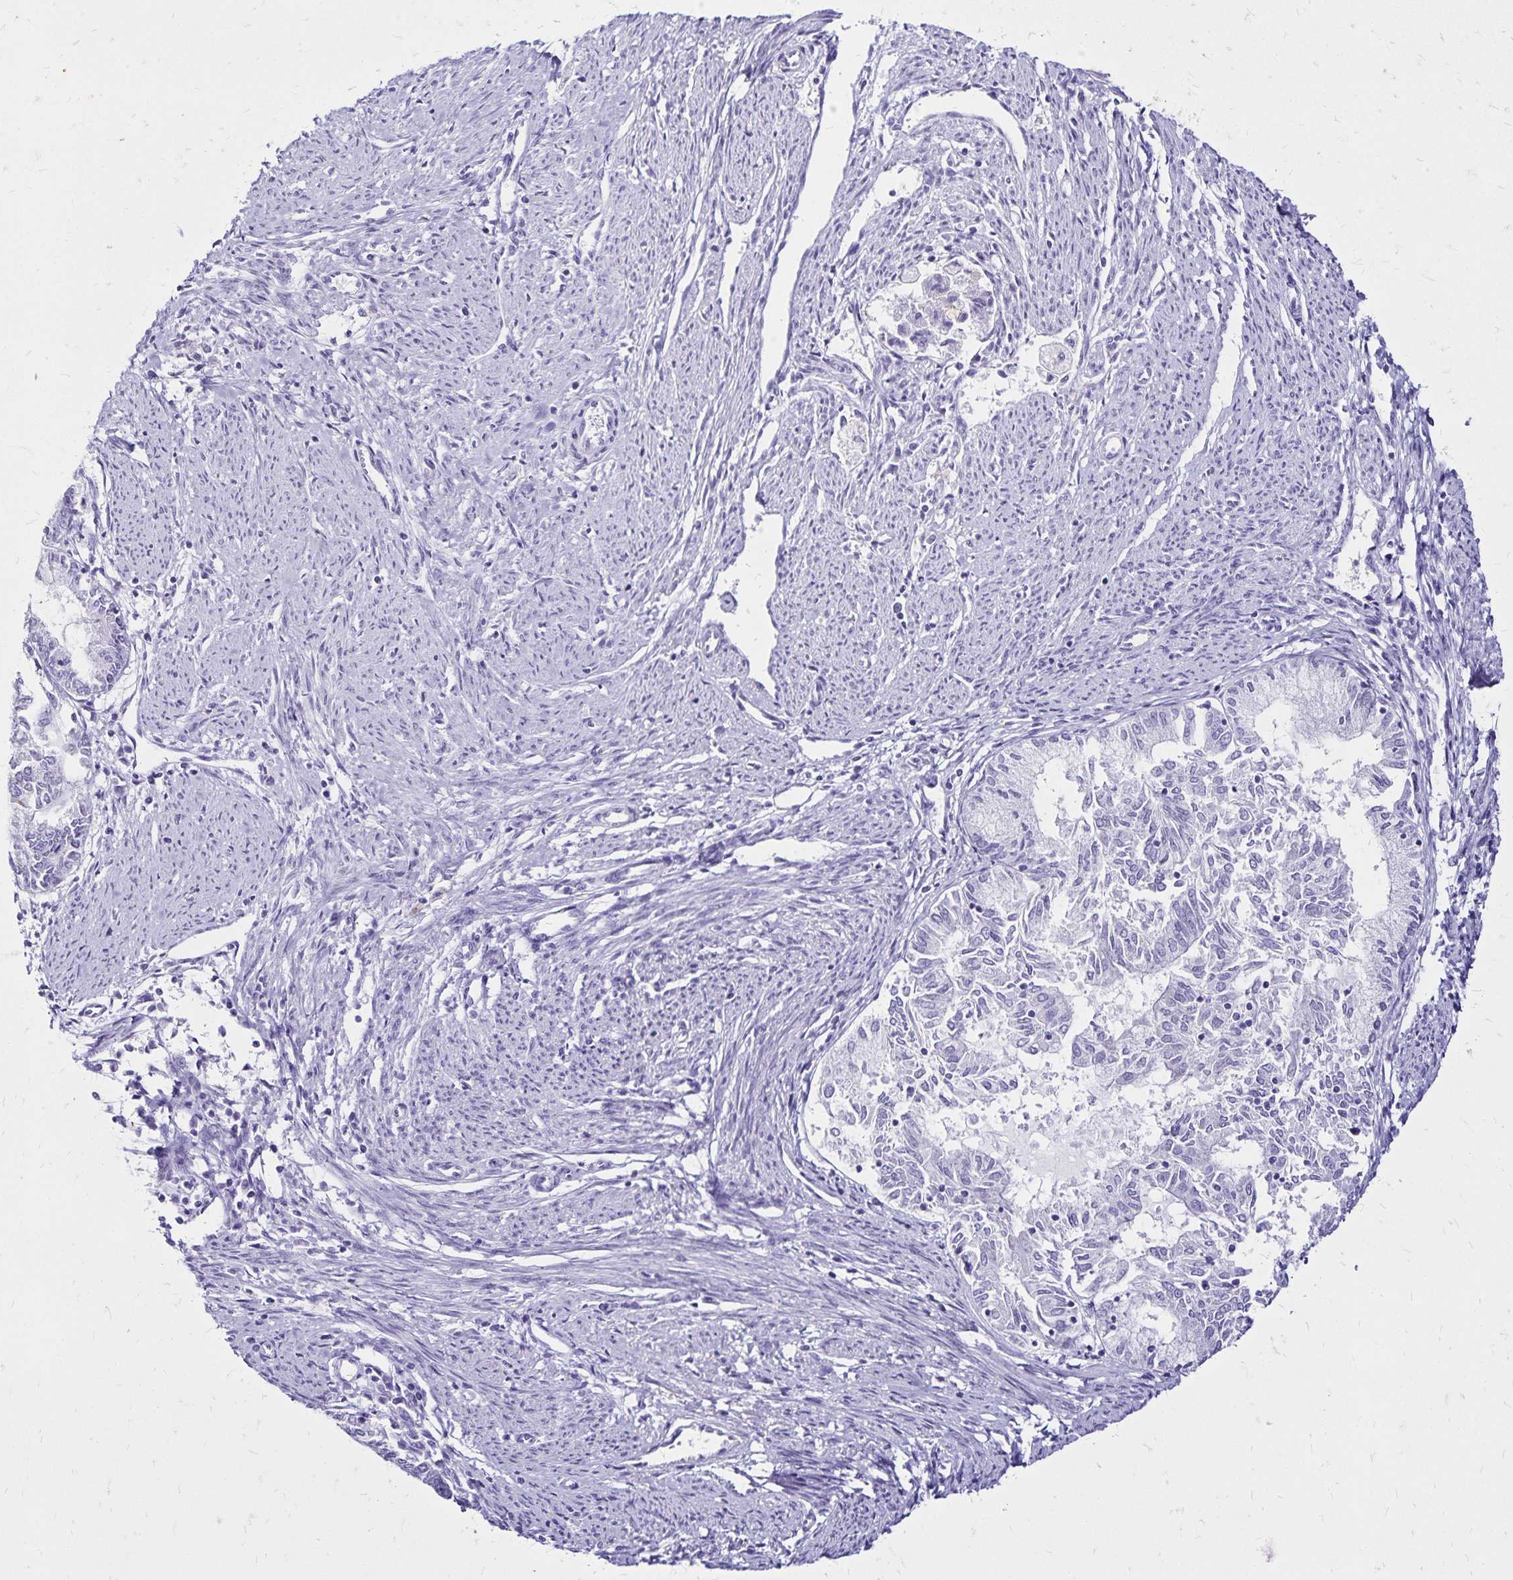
{"staining": {"intensity": "negative", "quantity": "none", "location": "none"}, "tissue": "endometrial cancer", "cell_type": "Tumor cells", "image_type": "cancer", "snomed": [{"axis": "morphology", "description": "Adenocarcinoma, NOS"}, {"axis": "topography", "description": "Endometrium"}], "caption": "Protein analysis of endometrial cancer shows no significant staining in tumor cells.", "gene": "LIN28B", "patient": {"sex": "female", "age": 79}}